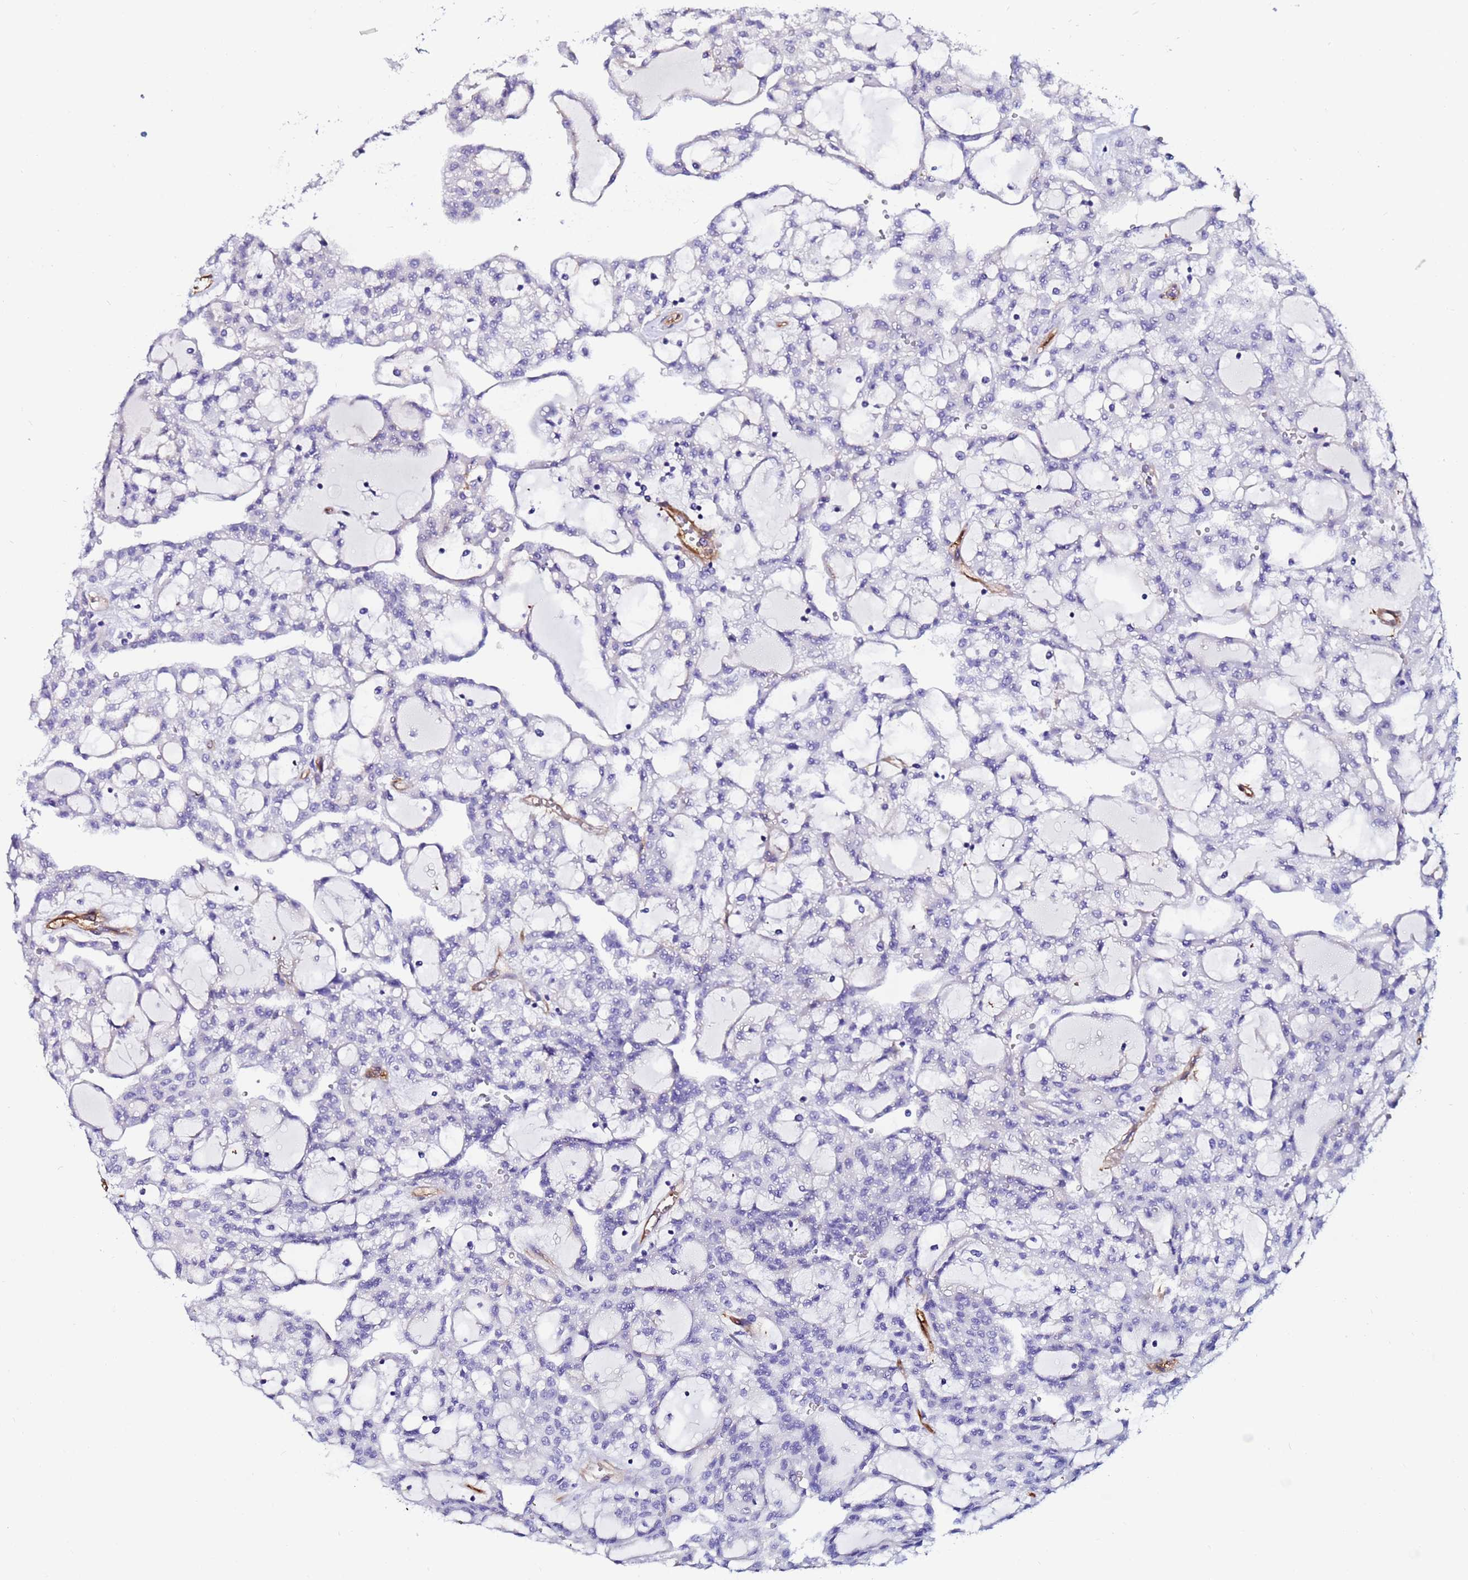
{"staining": {"intensity": "negative", "quantity": "none", "location": "none"}, "tissue": "renal cancer", "cell_type": "Tumor cells", "image_type": "cancer", "snomed": [{"axis": "morphology", "description": "Adenocarcinoma, NOS"}, {"axis": "topography", "description": "Kidney"}], "caption": "Immunohistochemistry (IHC) histopathology image of neoplastic tissue: human renal adenocarcinoma stained with DAB (3,3'-diaminobenzidine) exhibits no significant protein staining in tumor cells.", "gene": "DEFB104A", "patient": {"sex": "male", "age": 63}}